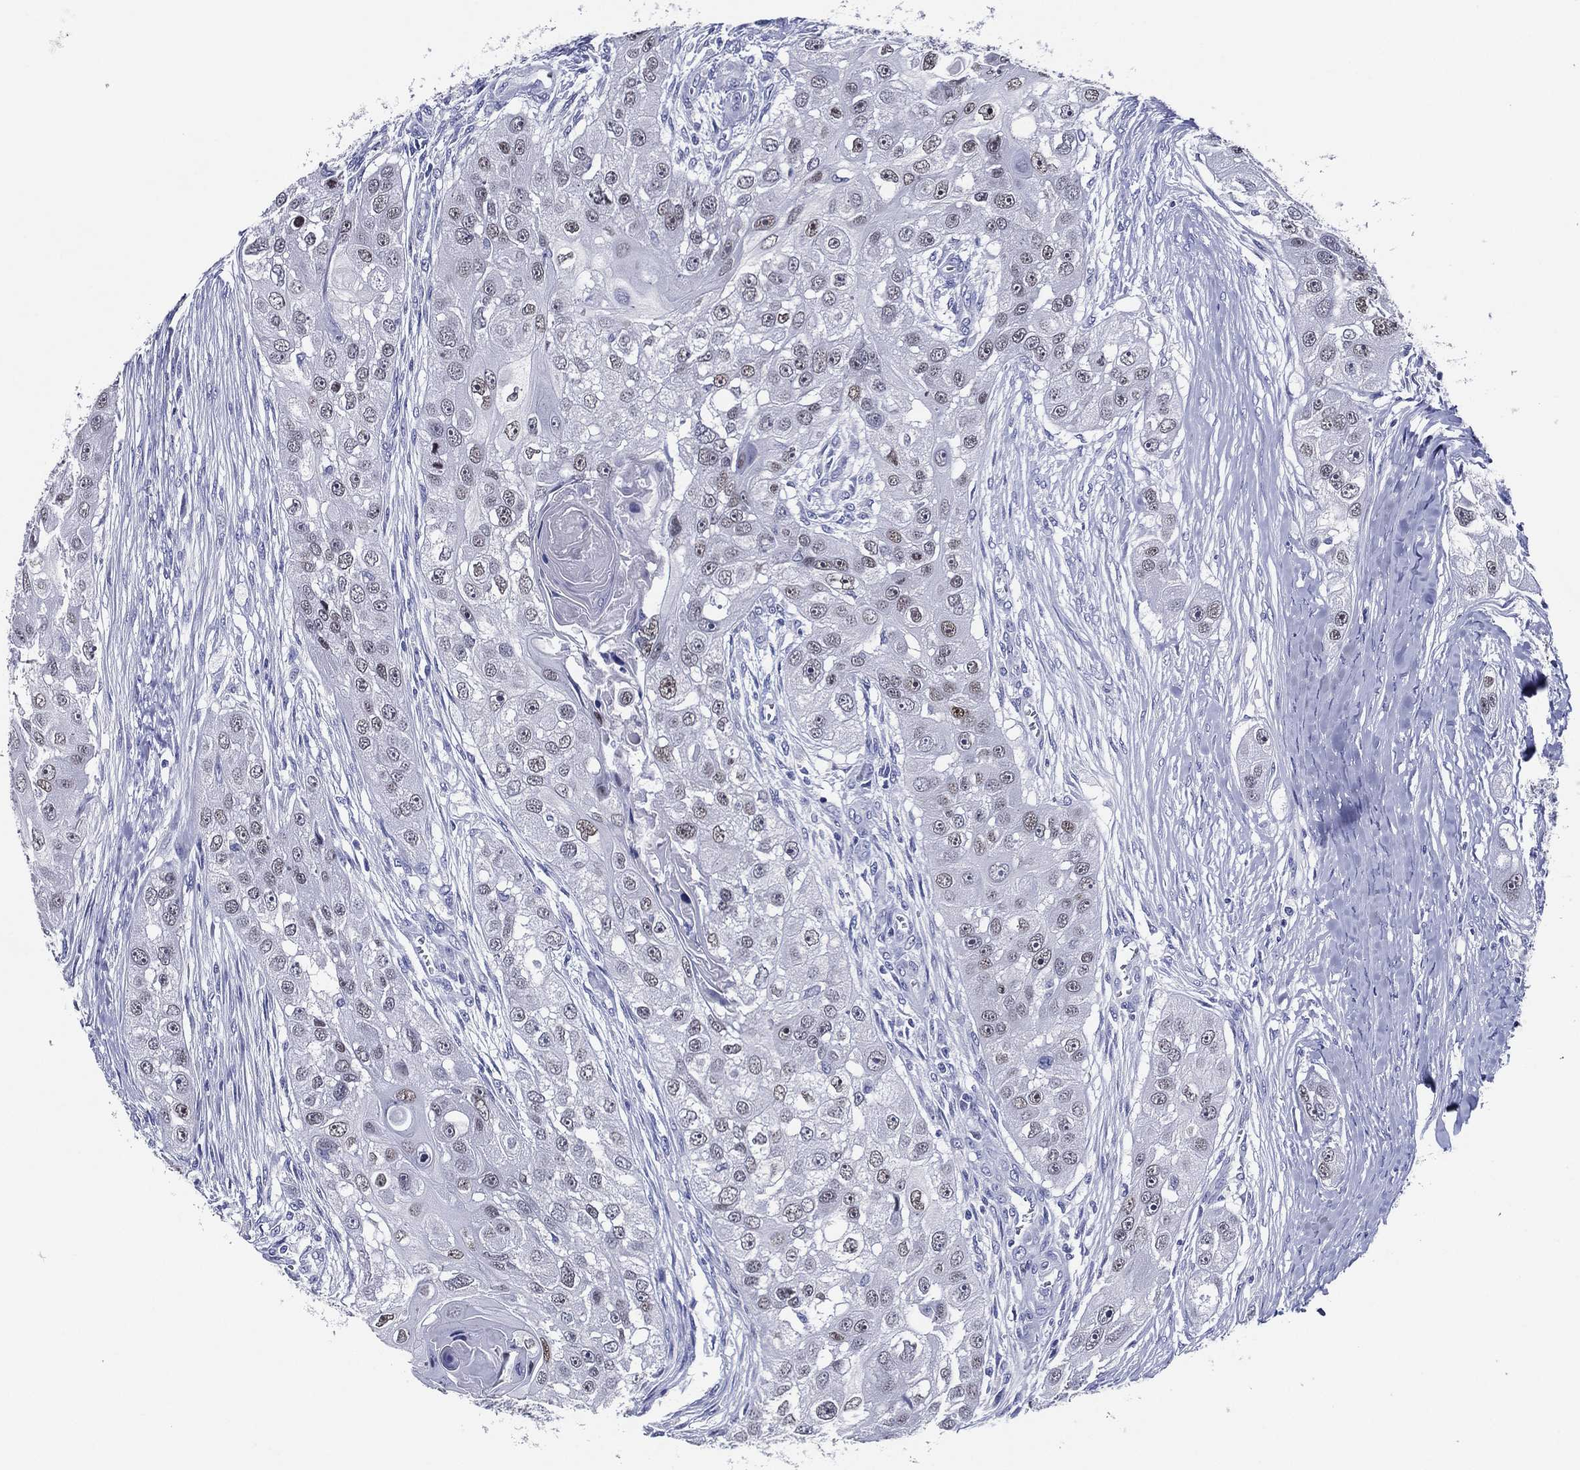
{"staining": {"intensity": "negative", "quantity": "none", "location": "none"}, "tissue": "head and neck cancer", "cell_type": "Tumor cells", "image_type": "cancer", "snomed": [{"axis": "morphology", "description": "Normal tissue, NOS"}, {"axis": "morphology", "description": "Squamous cell carcinoma, NOS"}, {"axis": "topography", "description": "Skeletal muscle"}, {"axis": "topography", "description": "Head-Neck"}], "caption": "This micrograph is of head and neck cancer stained with immunohistochemistry to label a protein in brown with the nuclei are counter-stained blue. There is no staining in tumor cells.", "gene": "TFAP2A", "patient": {"sex": "male", "age": 51}}